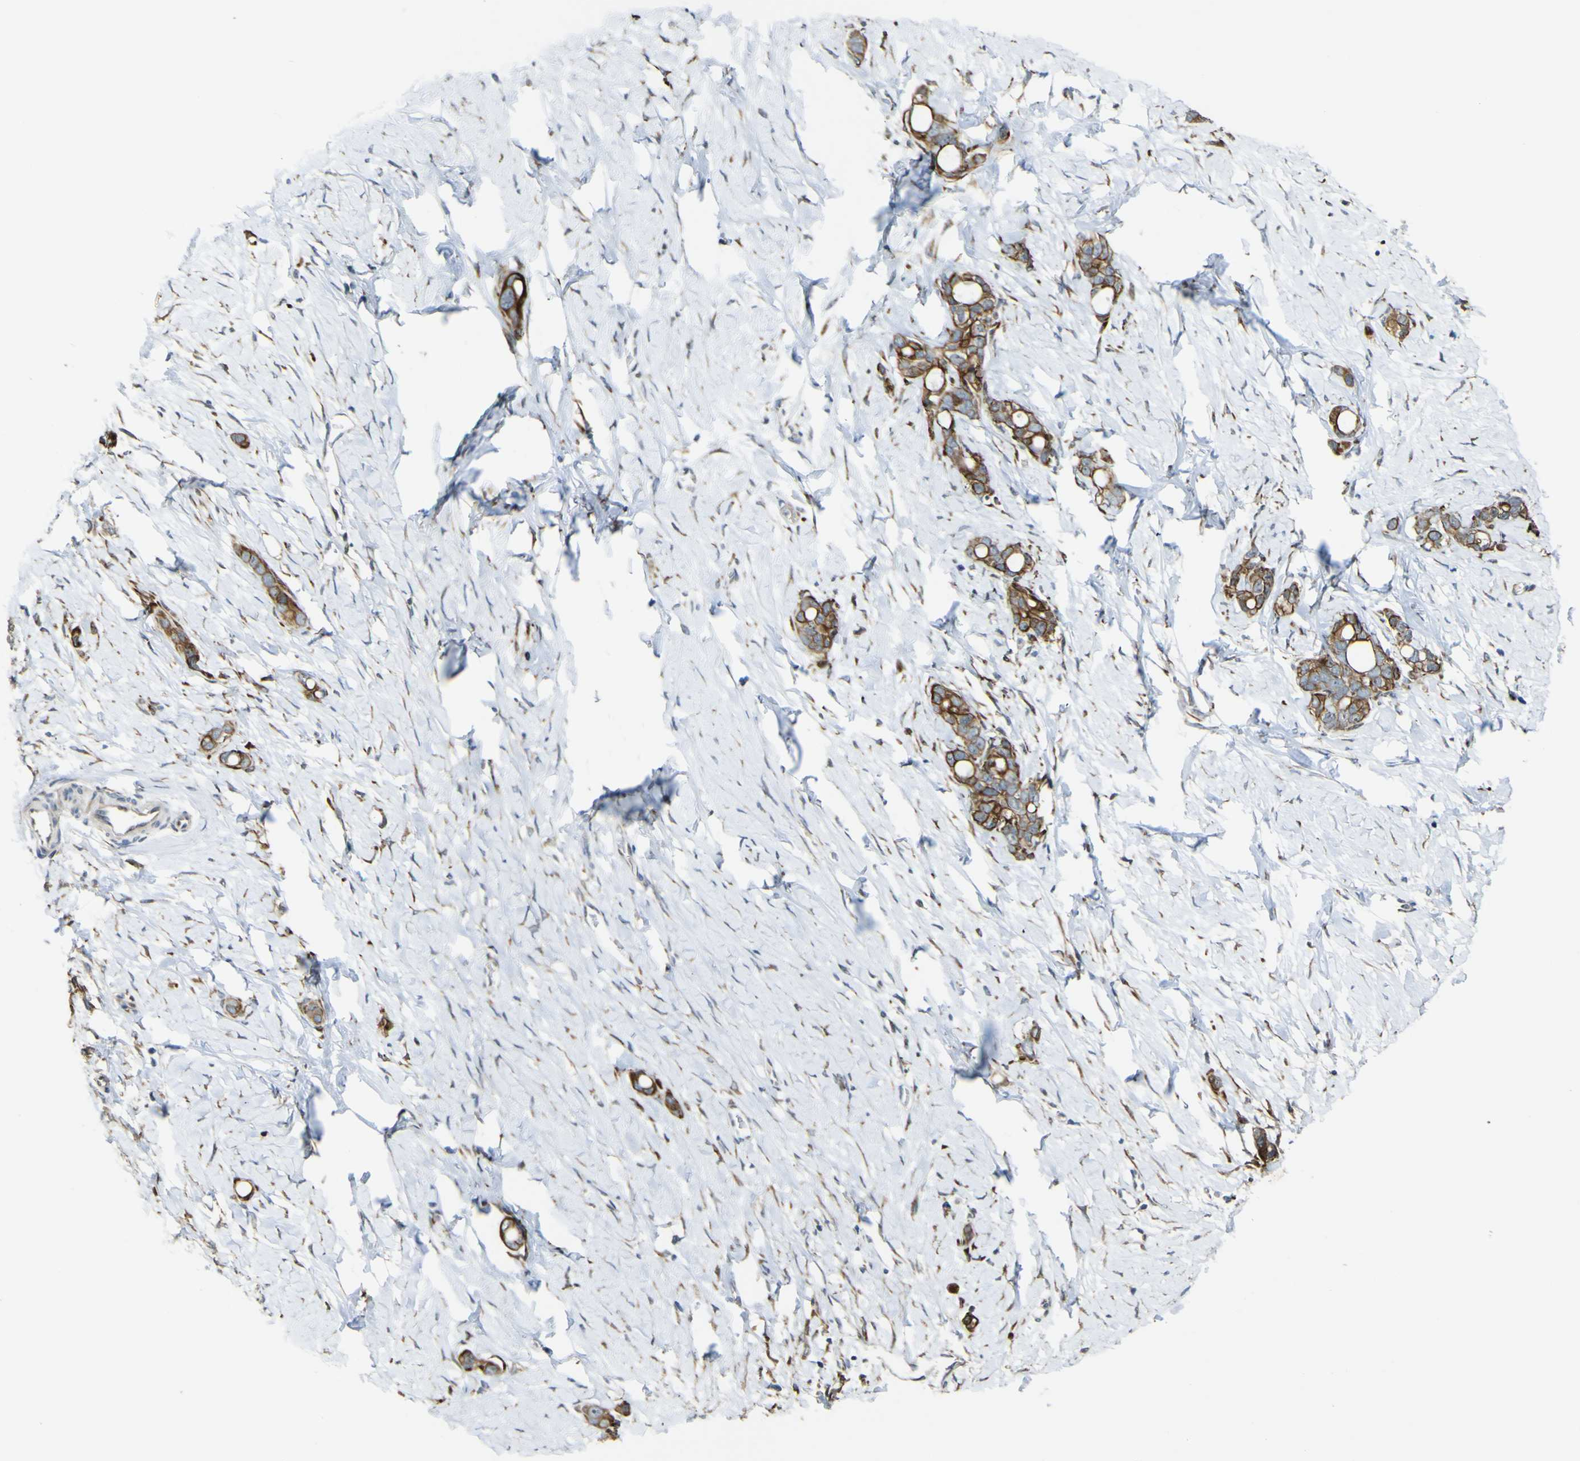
{"staining": {"intensity": "strong", "quantity": ">75%", "location": "cytoplasmic/membranous"}, "tissue": "stomach cancer", "cell_type": "Tumor cells", "image_type": "cancer", "snomed": [{"axis": "morphology", "description": "Adenocarcinoma, NOS"}, {"axis": "topography", "description": "Stomach"}], "caption": "Immunohistochemical staining of stomach cancer (adenocarcinoma) shows strong cytoplasmic/membranous protein expression in approximately >75% of tumor cells. The staining was performed using DAB (3,3'-diaminobenzidine) to visualize the protein expression in brown, while the nuclei were stained in blue with hematoxylin (Magnification: 20x).", "gene": "LBHD1", "patient": {"sex": "female", "age": 75}}